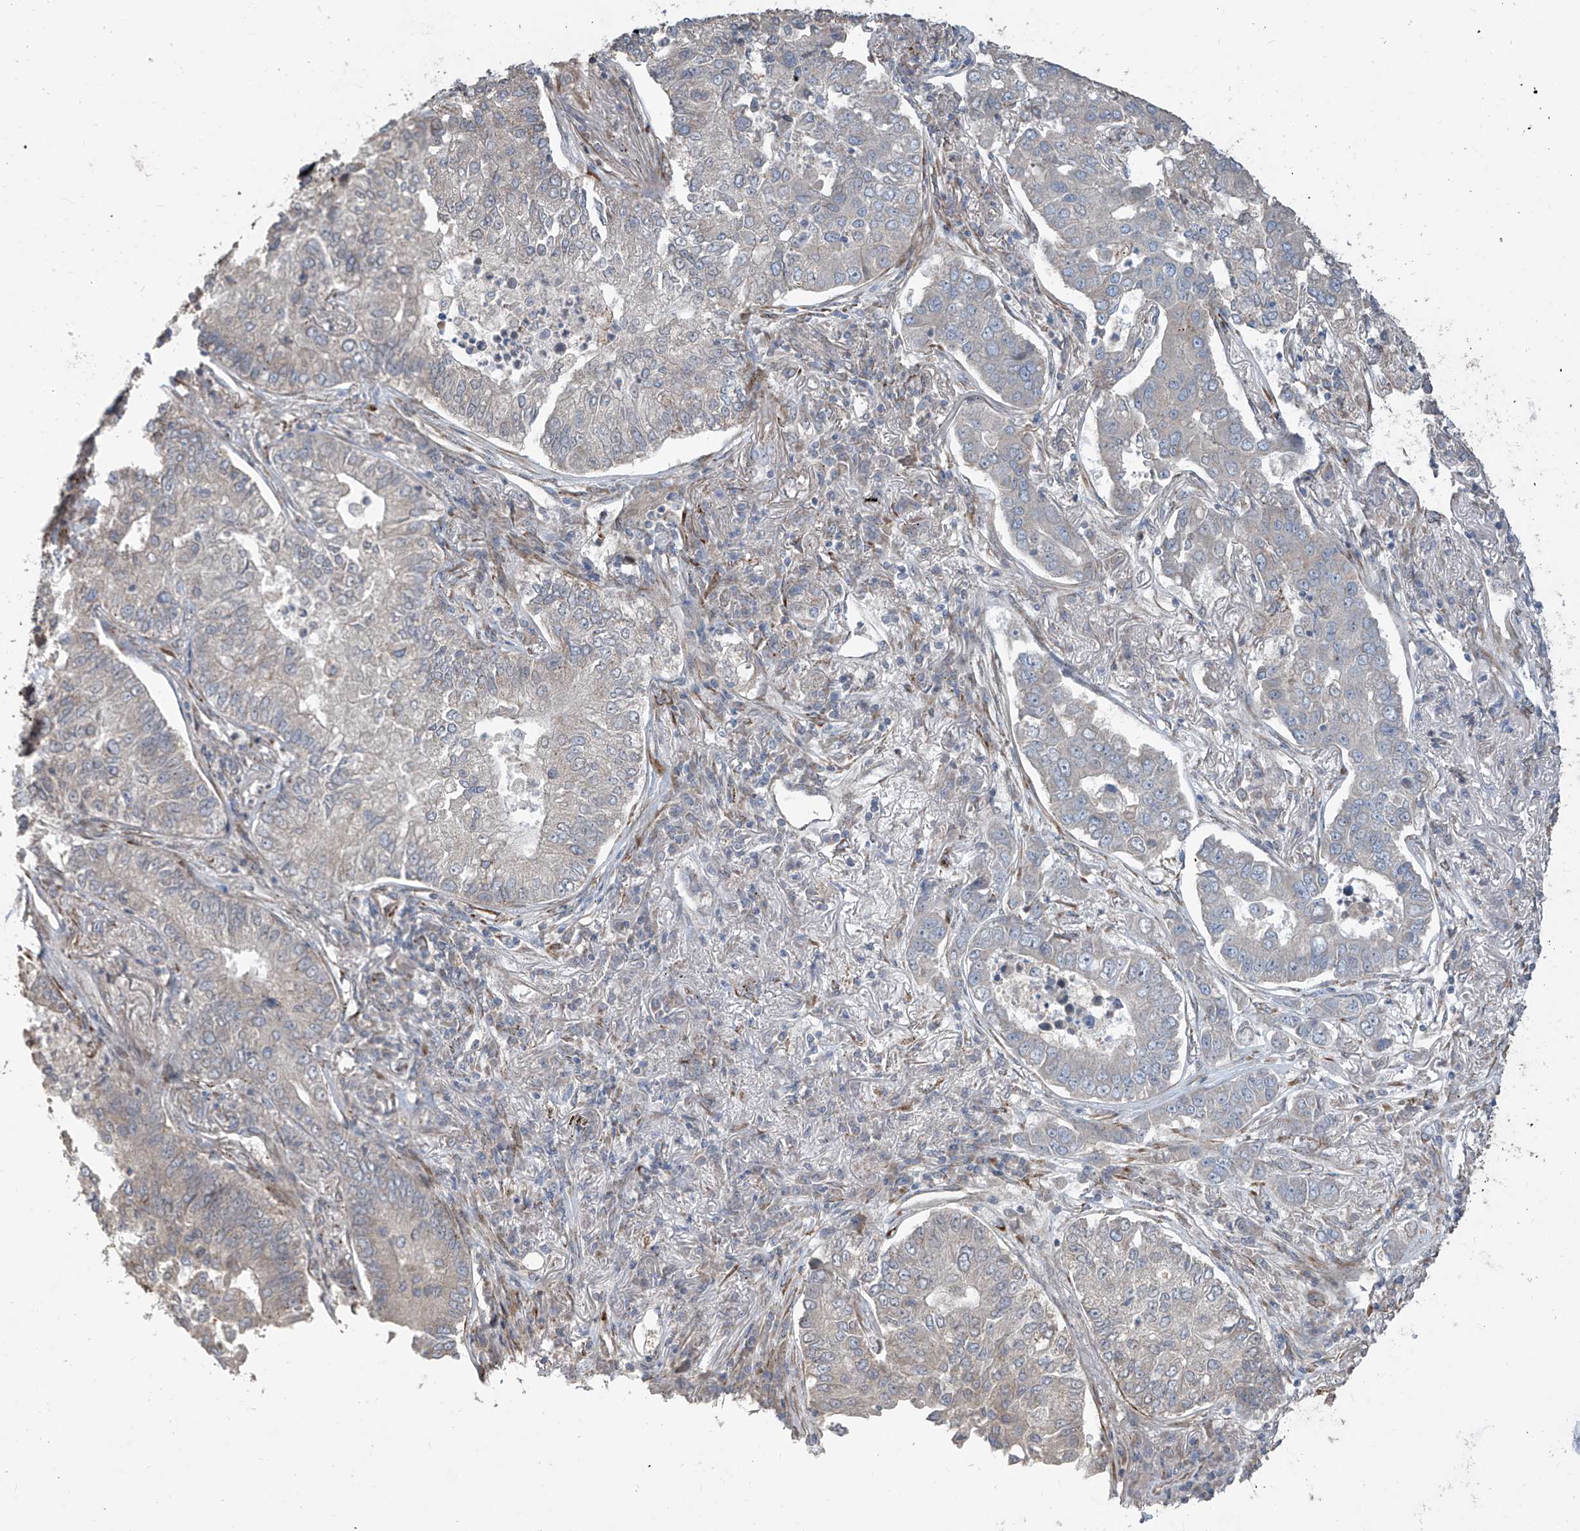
{"staining": {"intensity": "negative", "quantity": "none", "location": "none"}, "tissue": "lung cancer", "cell_type": "Tumor cells", "image_type": "cancer", "snomed": [{"axis": "morphology", "description": "Adenocarcinoma, NOS"}, {"axis": "topography", "description": "Lung"}], "caption": "Human lung cancer (adenocarcinoma) stained for a protein using IHC demonstrates no staining in tumor cells.", "gene": "ABTB1", "patient": {"sex": "male", "age": 49}}